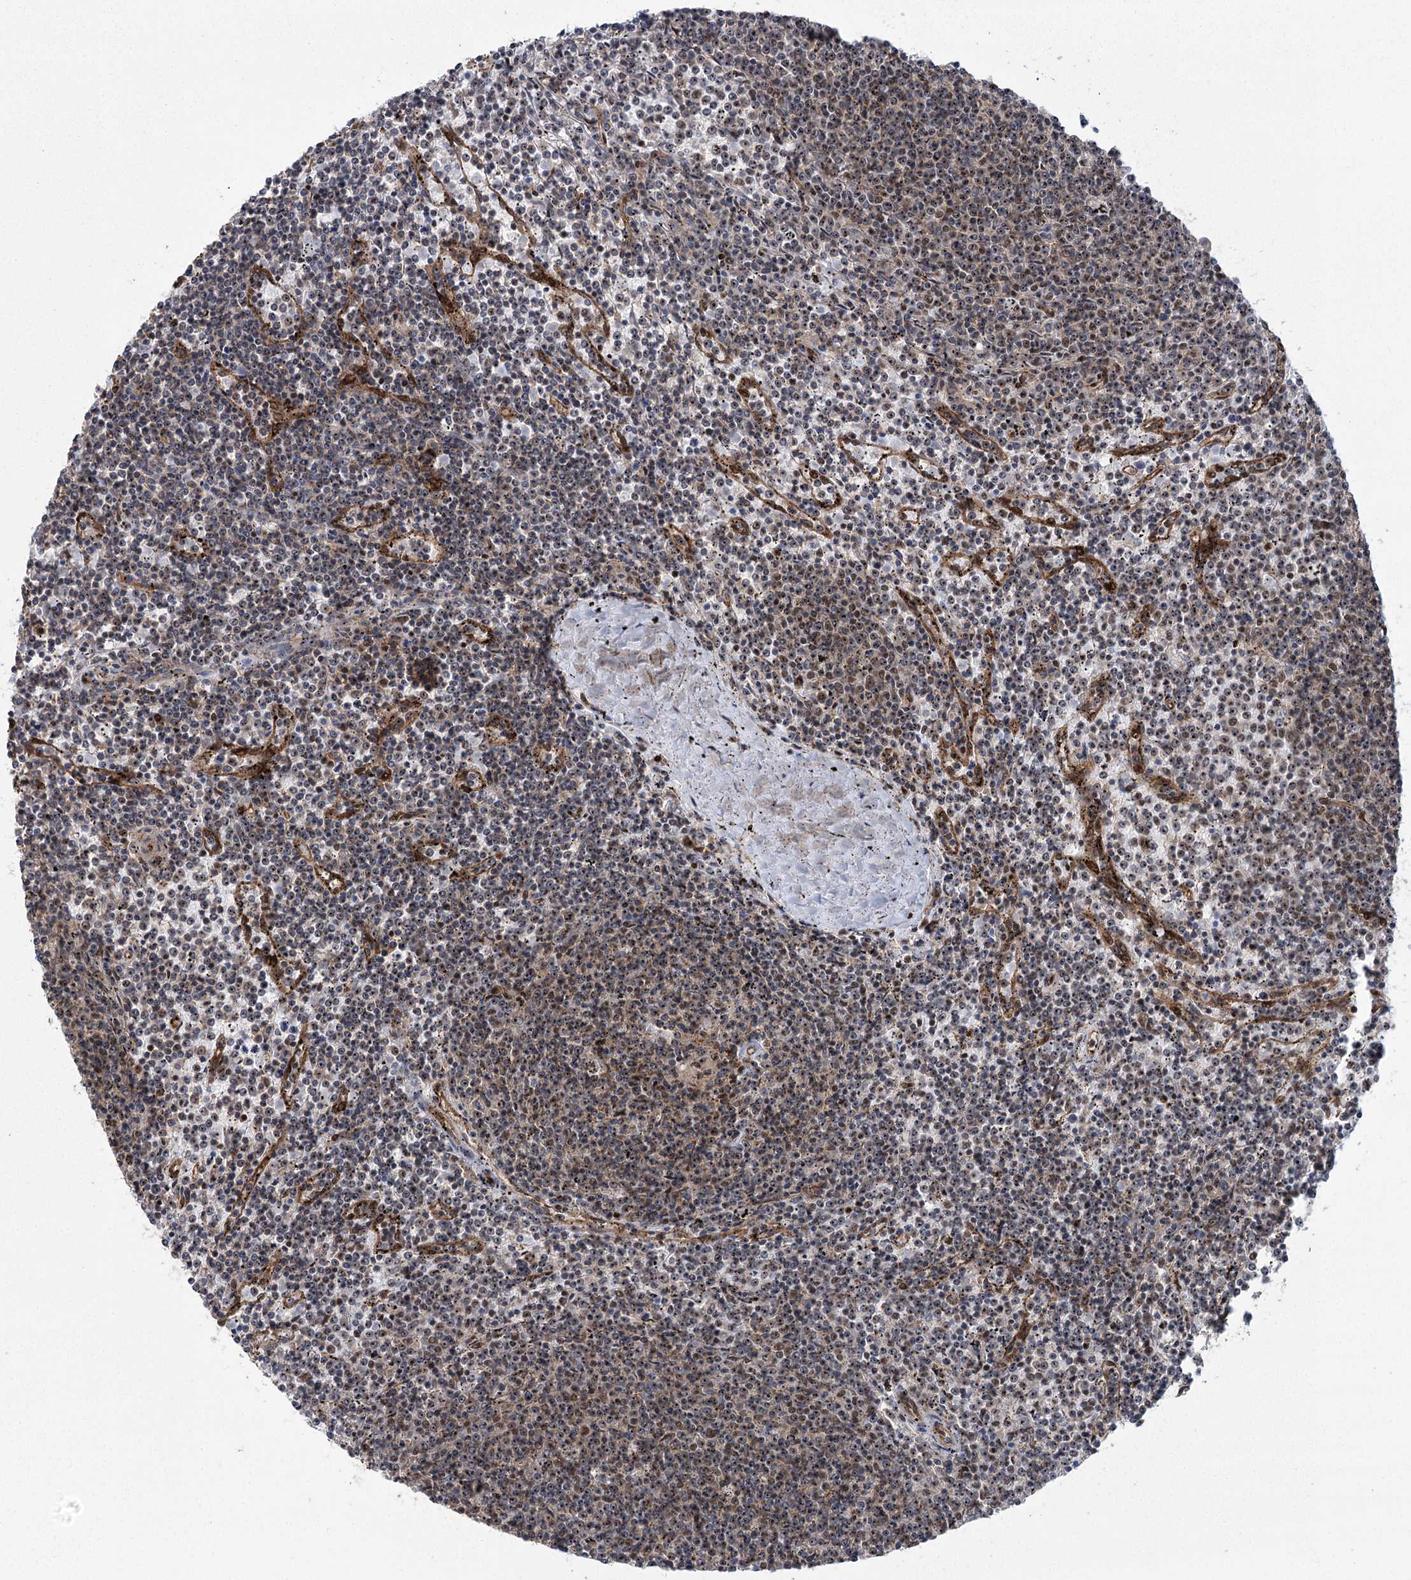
{"staining": {"intensity": "moderate", "quantity": "25%-75%", "location": "nuclear"}, "tissue": "lymphoma", "cell_type": "Tumor cells", "image_type": "cancer", "snomed": [{"axis": "morphology", "description": "Malignant lymphoma, non-Hodgkin's type, Low grade"}, {"axis": "topography", "description": "Spleen"}], "caption": "The histopathology image demonstrates a brown stain indicating the presence of a protein in the nuclear of tumor cells in lymphoma. (DAB (3,3'-diaminobenzidine) = brown stain, brightfield microscopy at high magnification).", "gene": "PARM1", "patient": {"sex": "female", "age": 50}}